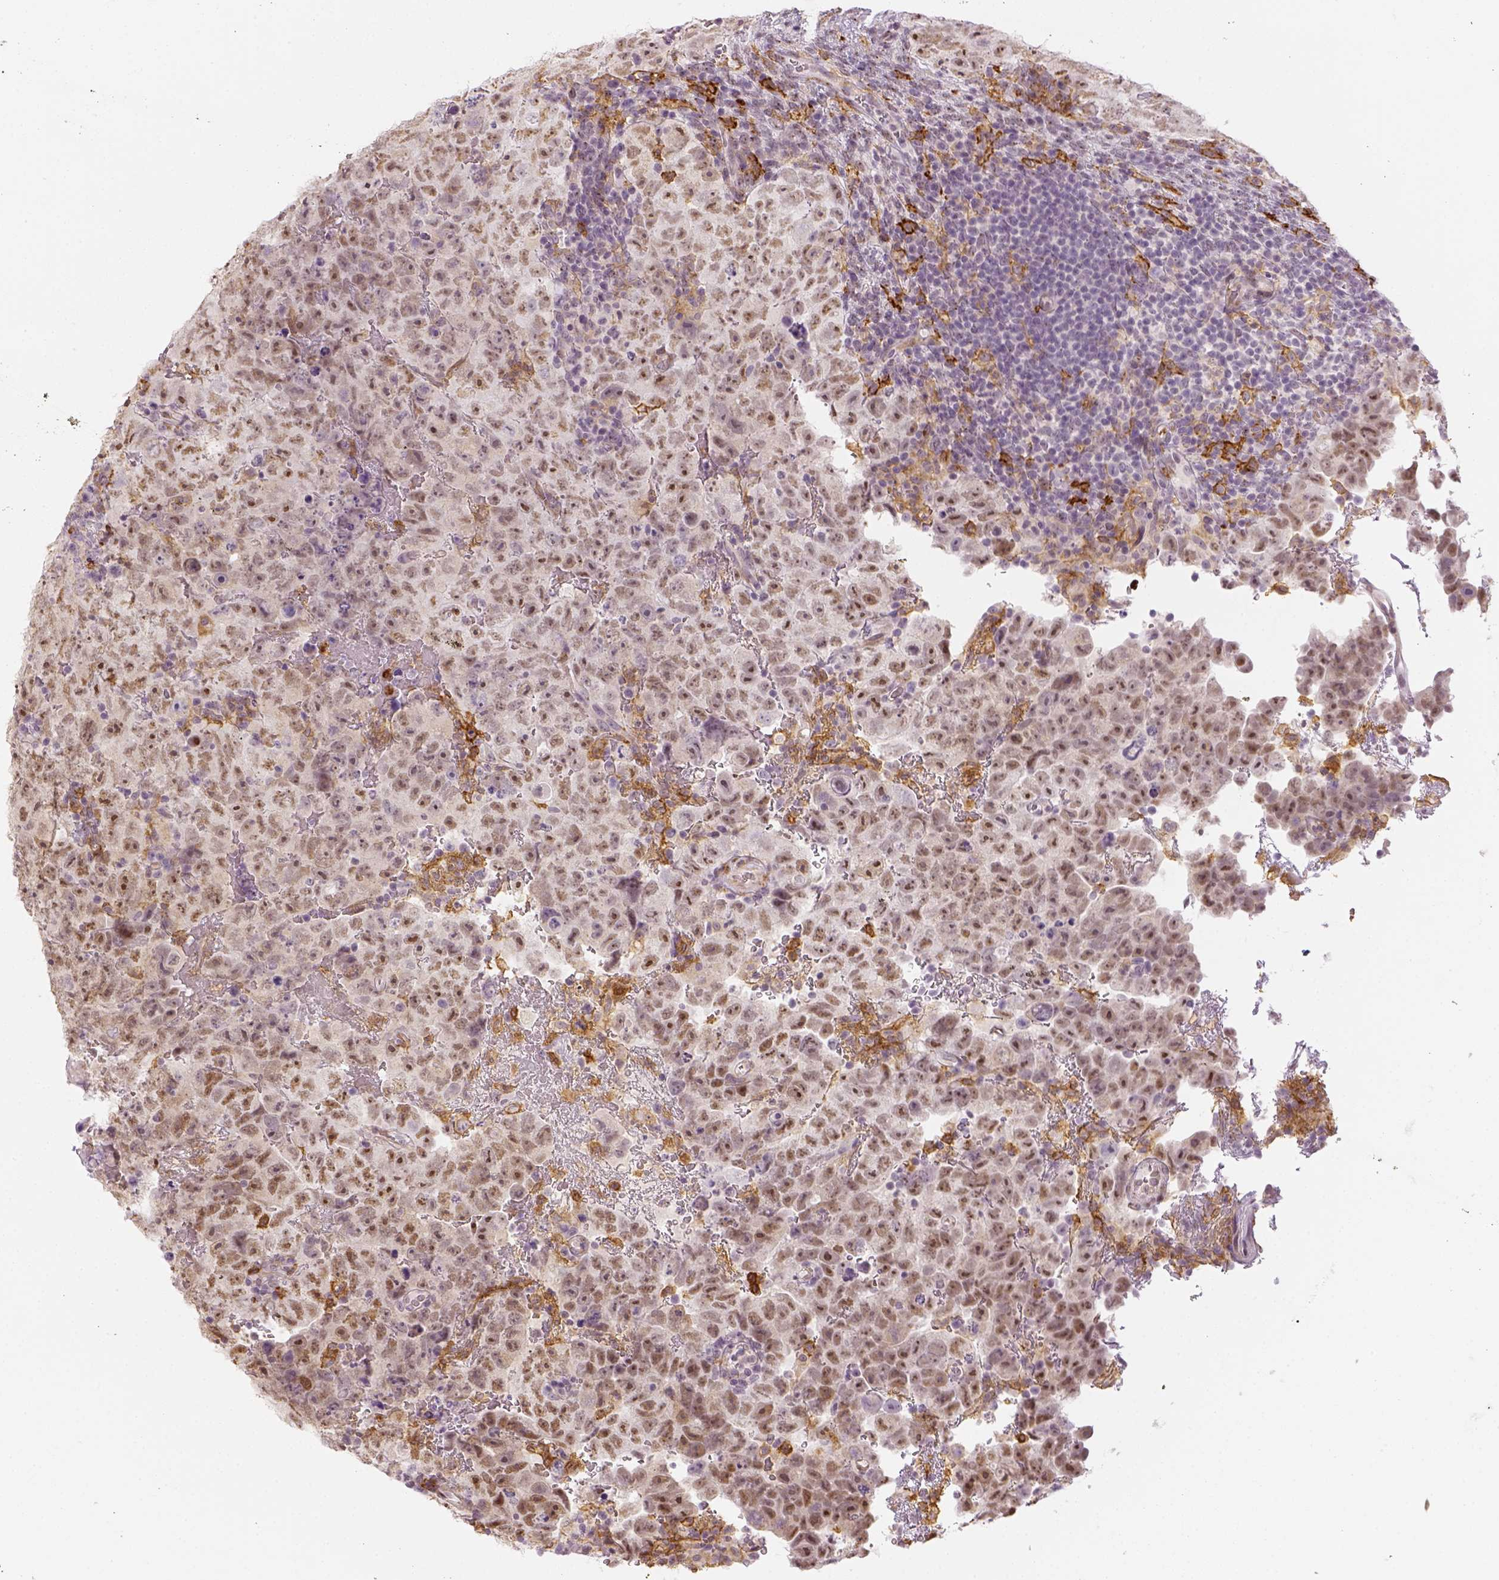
{"staining": {"intensity": "negative", "quantity": "none", "location": "none"}, "tissue": "testis cancer", "cell_type": "Tumor cells", "image_type": "cancer", "snomed": [{"axis": "morphology", "description": "Carcinoma, Embryonal, NOS"}, {"axis": "topography", "description": "Testis"}], "caption": "DAB (3,3'-diaminobenzidine) immunohistochemical staining of human embryonal carcinoma (testis) exhibits no significant expression in tumor cells.", "gene": "CD14", "patient": {"sex": "male", "age": 24}}